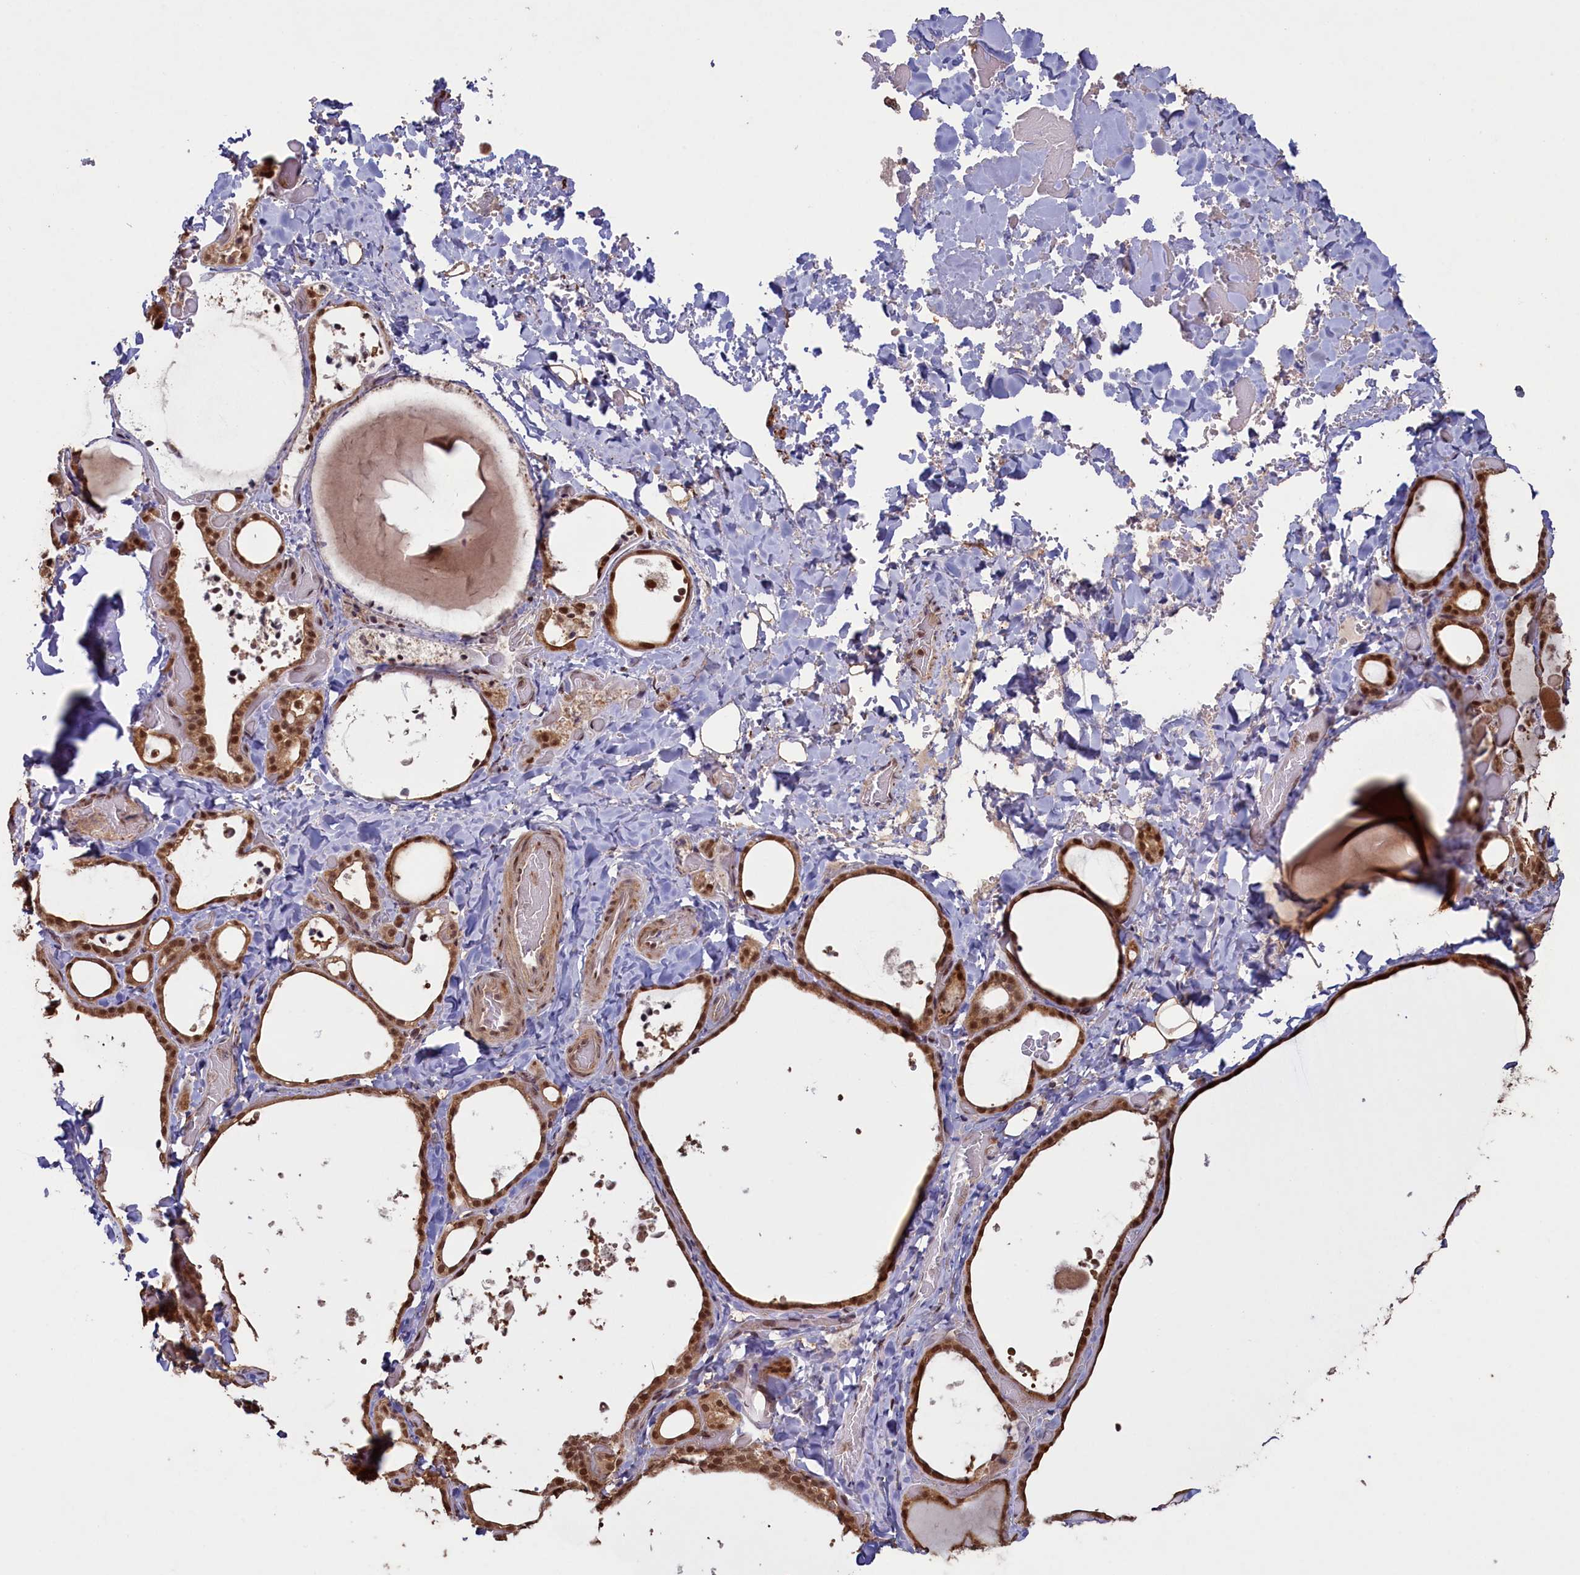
{"staining": {"intensity": "strong", "quantity": ">75%", "location": "cytoplasmic/membranous,nuclear"}, "tissue": "thyroid gland", "cell_type": "Glandular cells", "image_type": "normal", "snomed": [{"axis": "morphology", "description": "Normal tissue, NOS"}, {"axis": "topography", "description": "Thyroid gland"}], "caption": "Strong cytoplasmic/membranous,nuclear protein staining is seen in about >75% of glandular cells in thyroid gland. (DAB IHC with brightfield microscopy, high magnification).", "gene": "NAE1", "patient": {"sex": "female", "age": 44}}